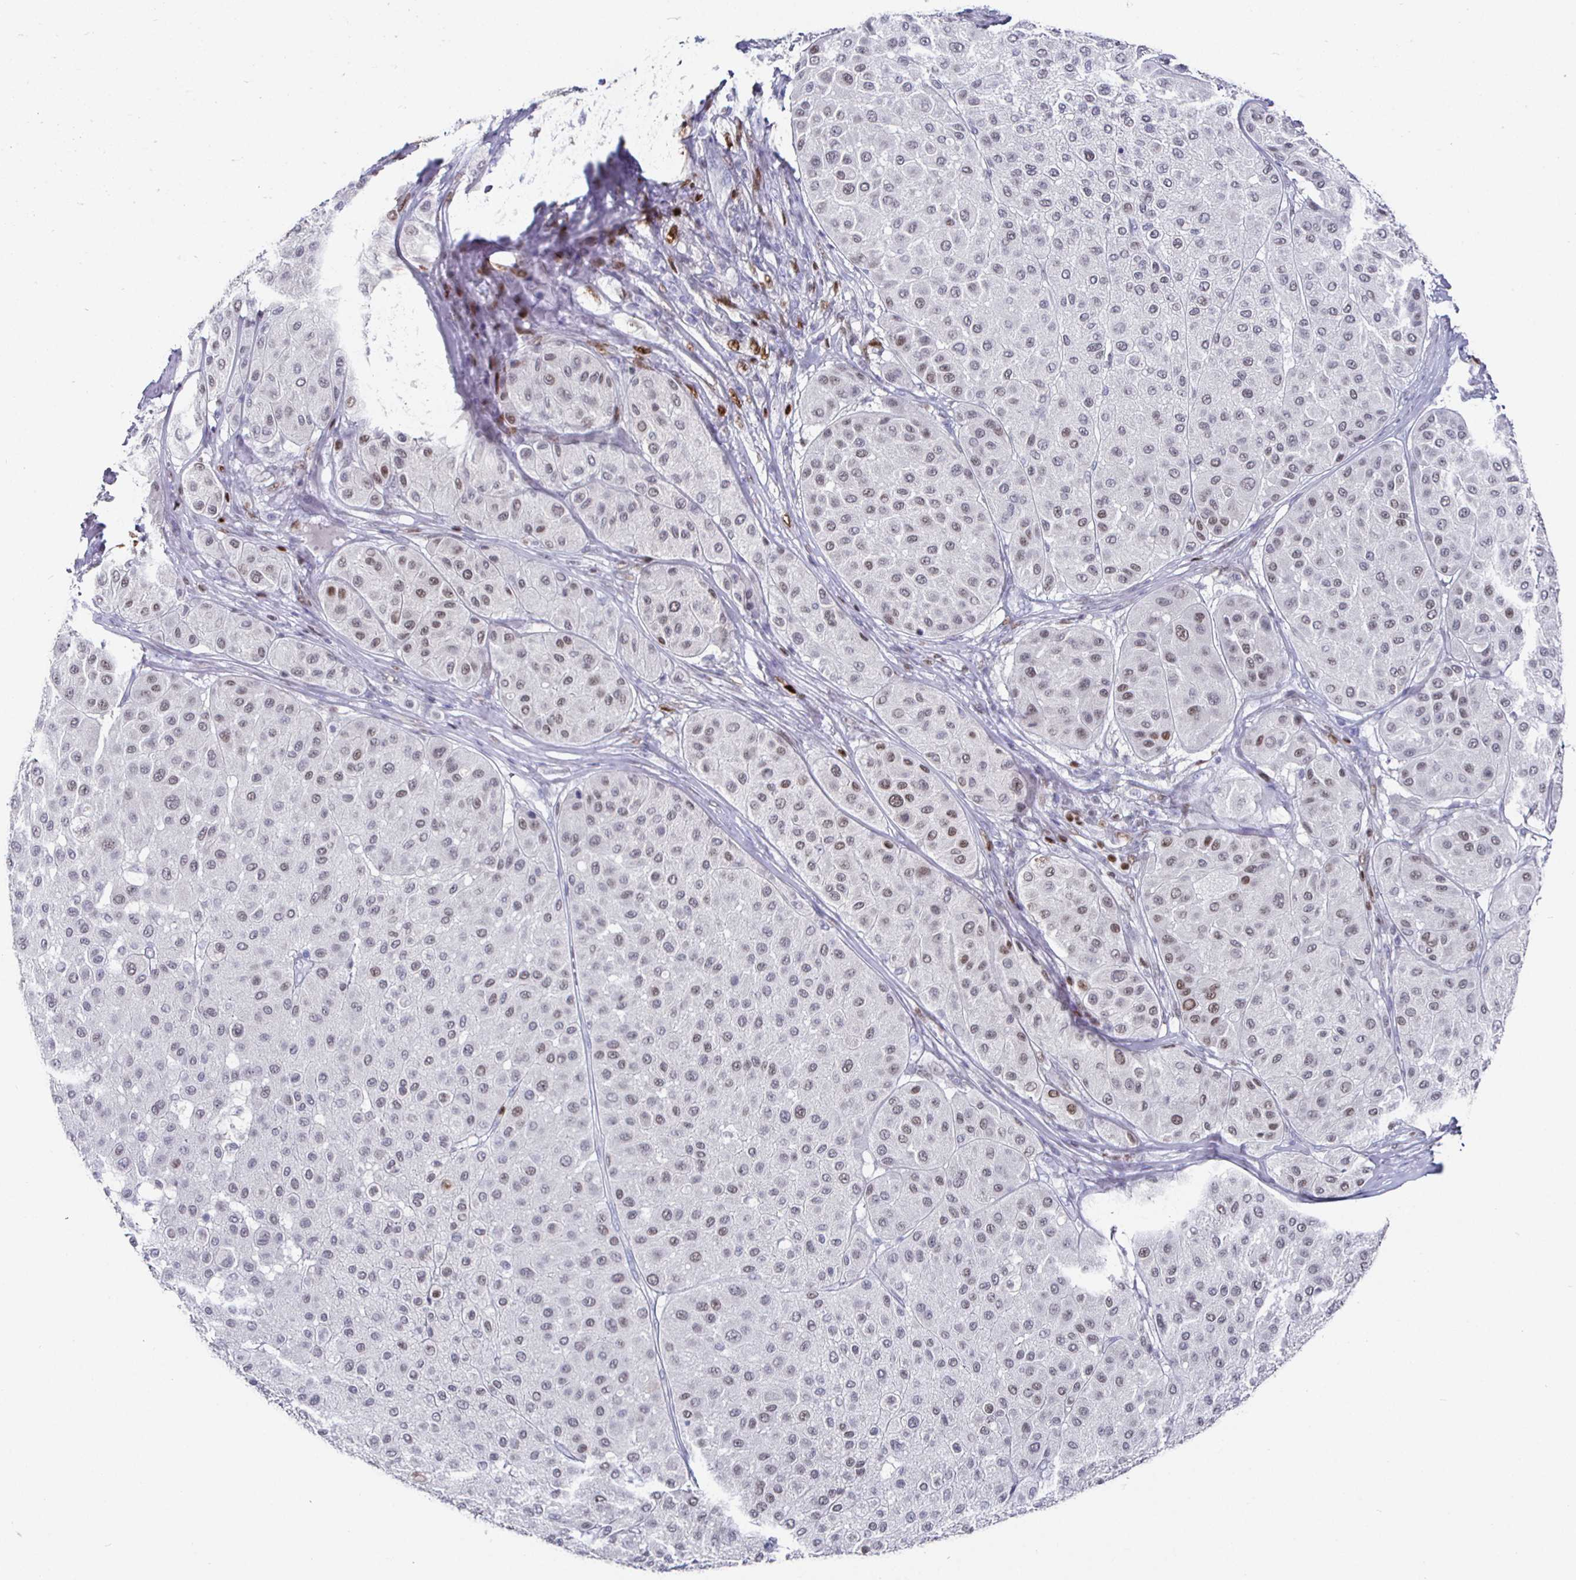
{"staining": {"intensity": "weak", "quantity": "<25%", "location": "nuclear"}, "tissue": "melanoma", "cell_type": "Tumor cells", "image_type": "cancer", "snomed": [{"axis": "morphology", "description": "Malignant melanoma, Metastatic site"}, {"axis": "topography", "description": "Smooth muscle"}], "caption": "High magnification brightfield microscopy of malignant melanoma (metastatic site) stained with DAB (brown) and counterstained with hematoxylin (blue): tumor cells show no significant expression.", "gene": "RUNX2", "patient": {"sex": "male", "age": 41}}